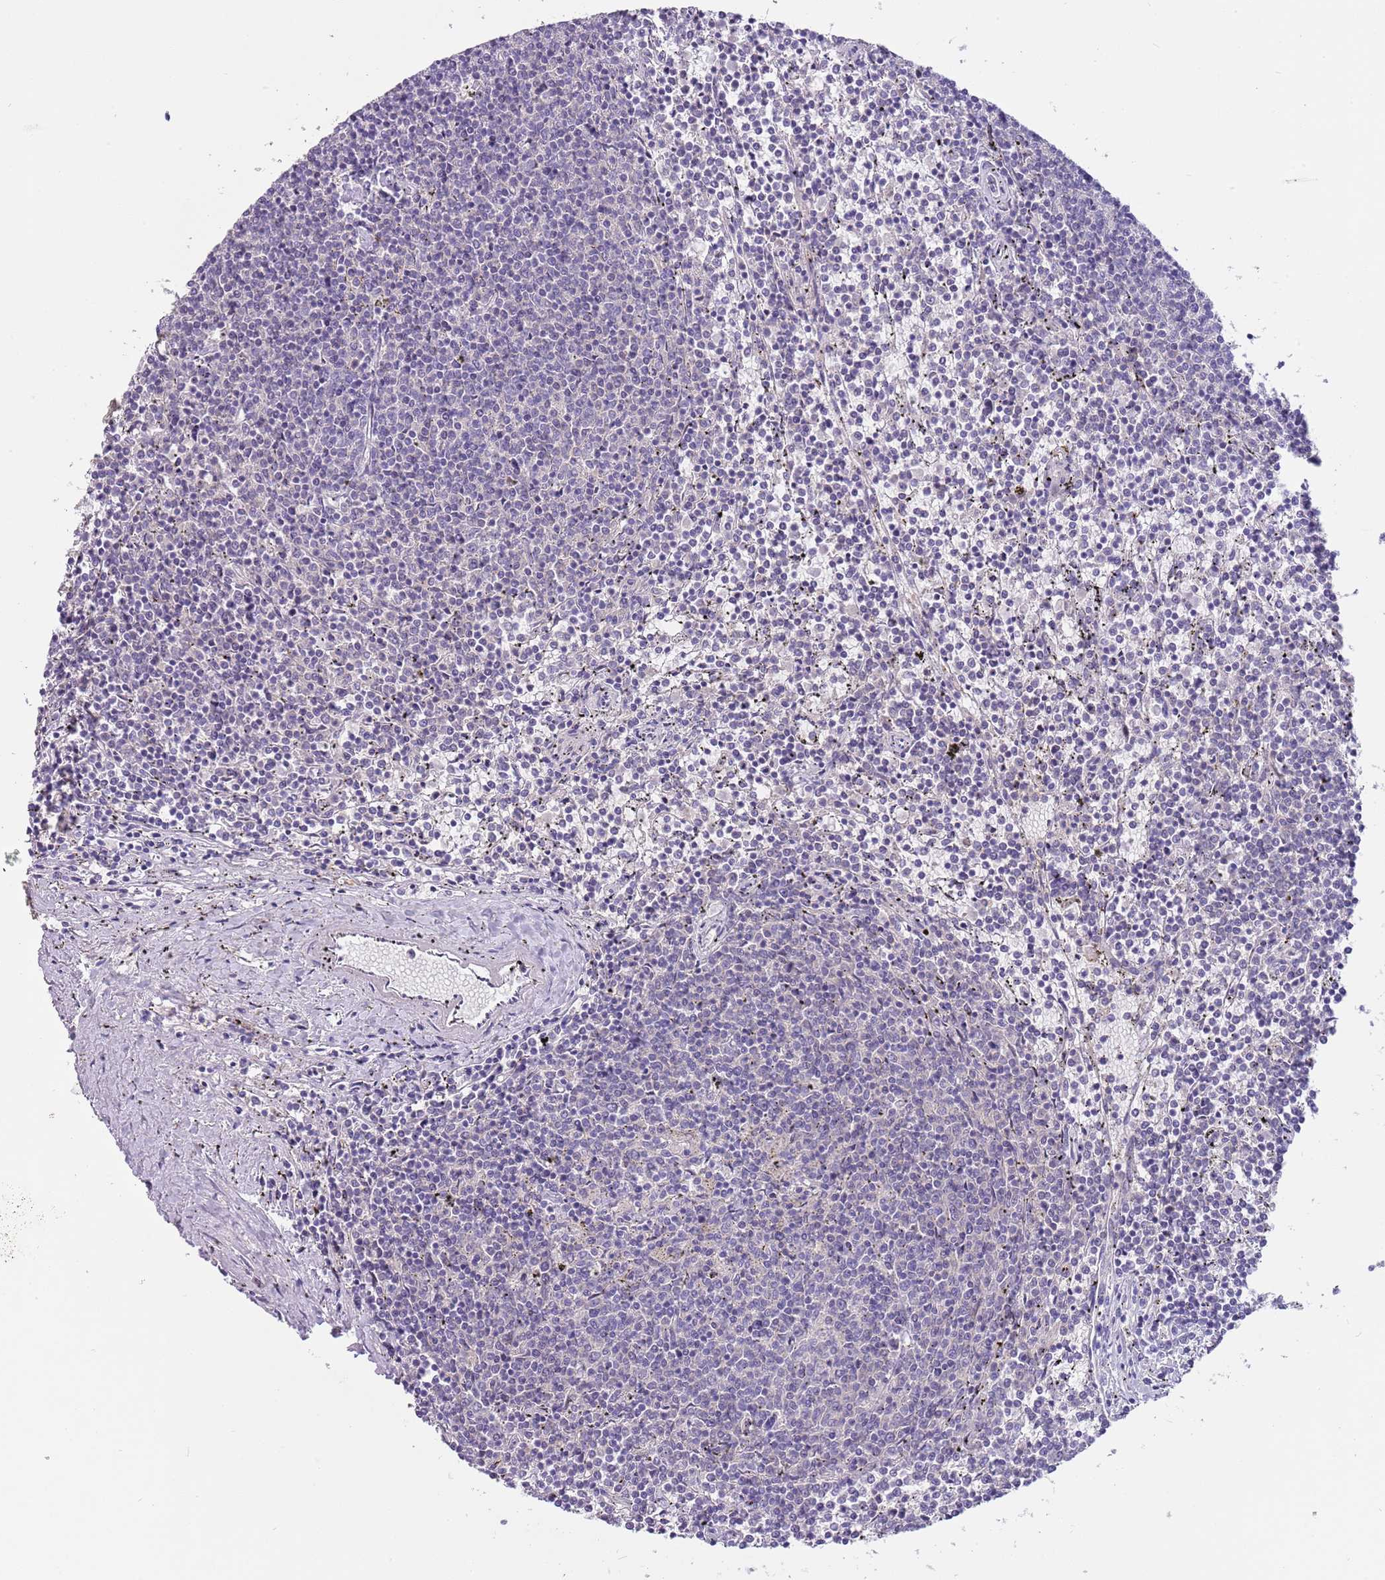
{"staining": {"intensity": "negative", "quantity": "none", "location": "none"}, "tissue": "lymphoma", "cell_type": "Tumor cells", "image_type": "cancer", "snomed": [{"axis": "morphology", "description": "Malignant lymphoma, non-Hodgkin's type, Low grade"}, {"axis": "topography", "description": "Spleen"}], "caption": "High magnification brightfield microscopy of lymphoma stained with DAB (3,3'-diaminobenzidine) (brown) and counterstained with hematoxylin (blue): tumor cells show no significant staining.", "gene": "CFAP73", "patient": {"sex": "female", "age": 50}}